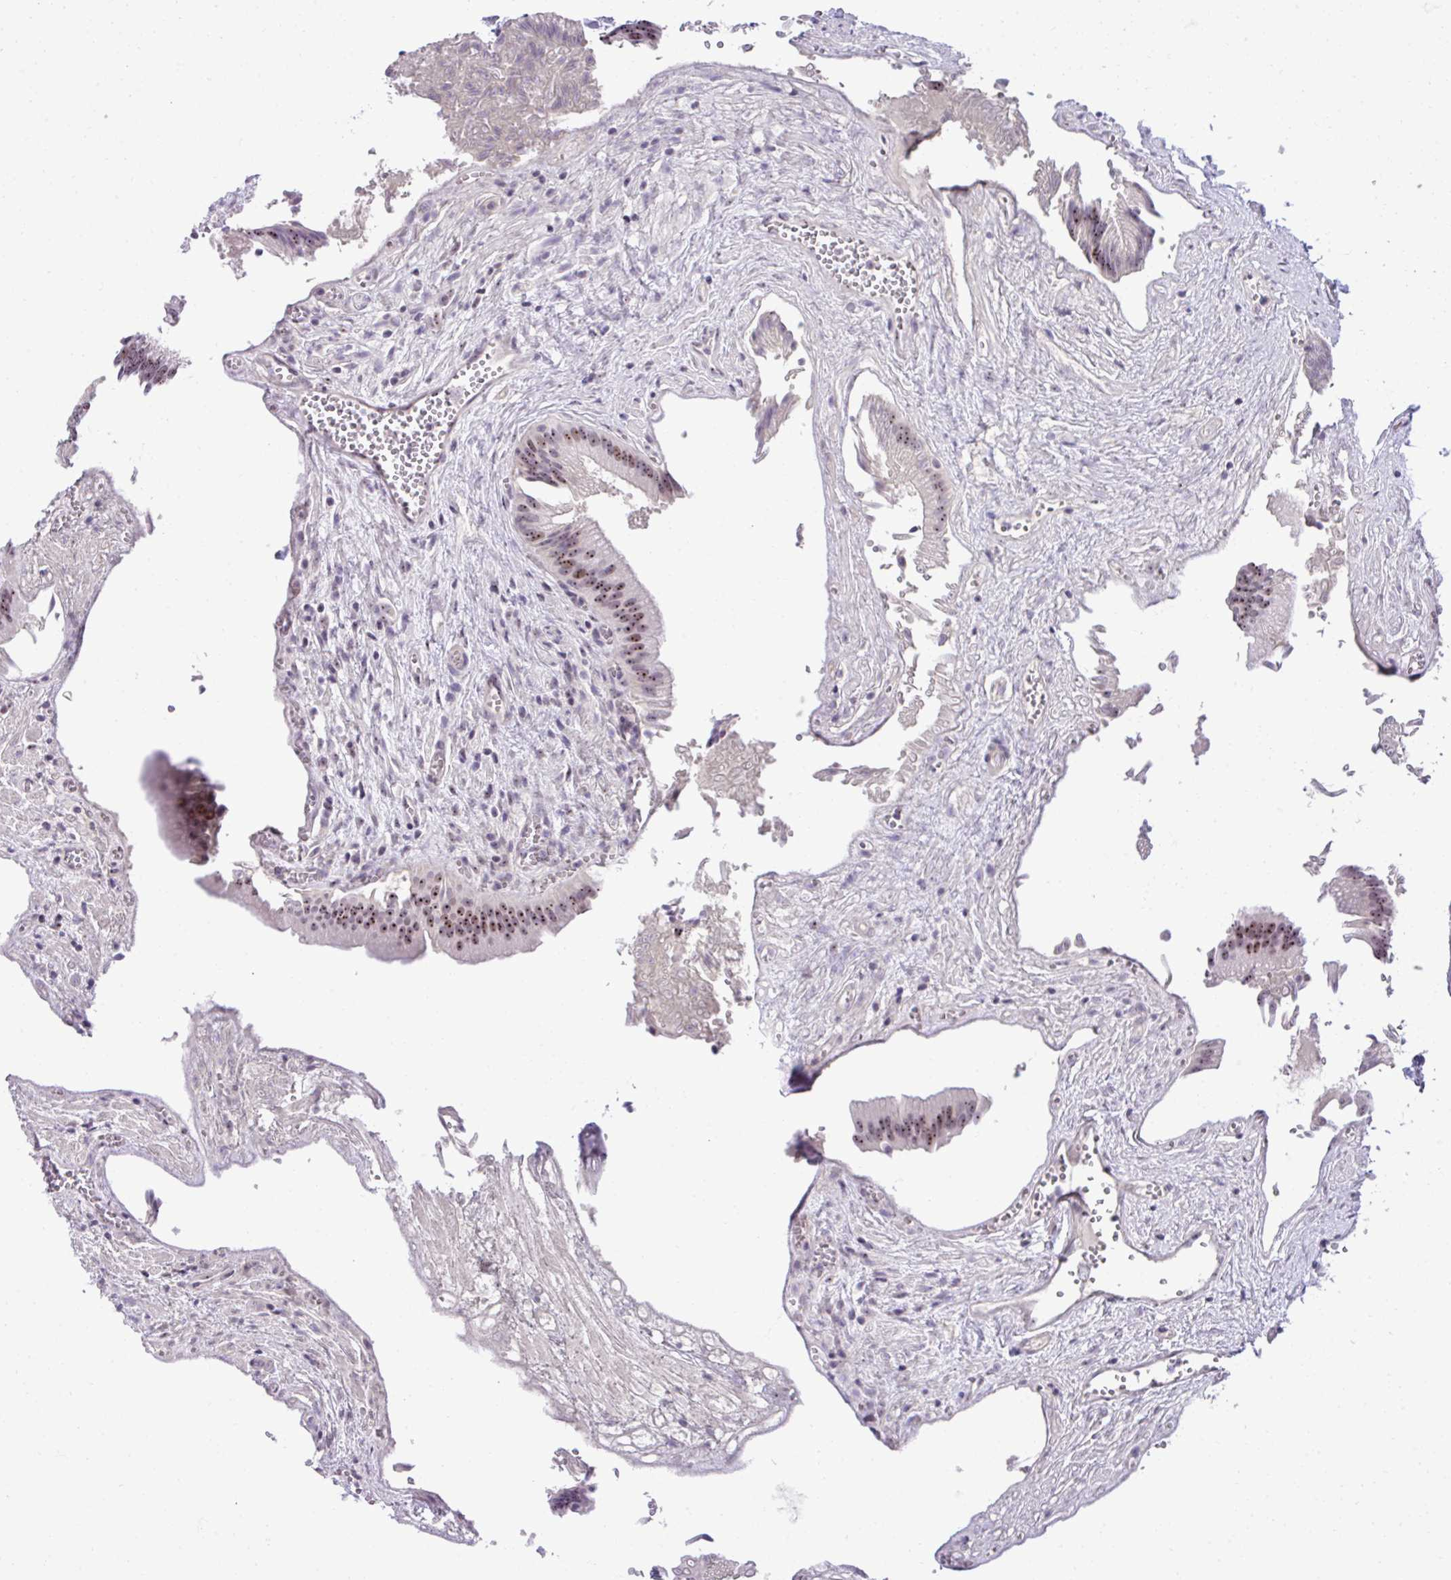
{"staining": {"intensity": "moderate", "quantity": ">75%", "location": "nuclear"}, "tissue": "gallbladder", "cell_type": "Glandular cells", "image_type": "normal", "snomed": [{"axis": "morphology", "description": "Normal tissue, NOS"}, {"axis": "topography", "description": "Gallbladder"}], "caption": "Glandular cells reveal medium levels of moderate nuclear expression in approximately >75% of cells in unremarkable gallbladder. The protein of interest is shown in brown color, while the nuclei are stained blue.", "gene": "CEP72", "patient": {"sex": "male", "age": 17}}